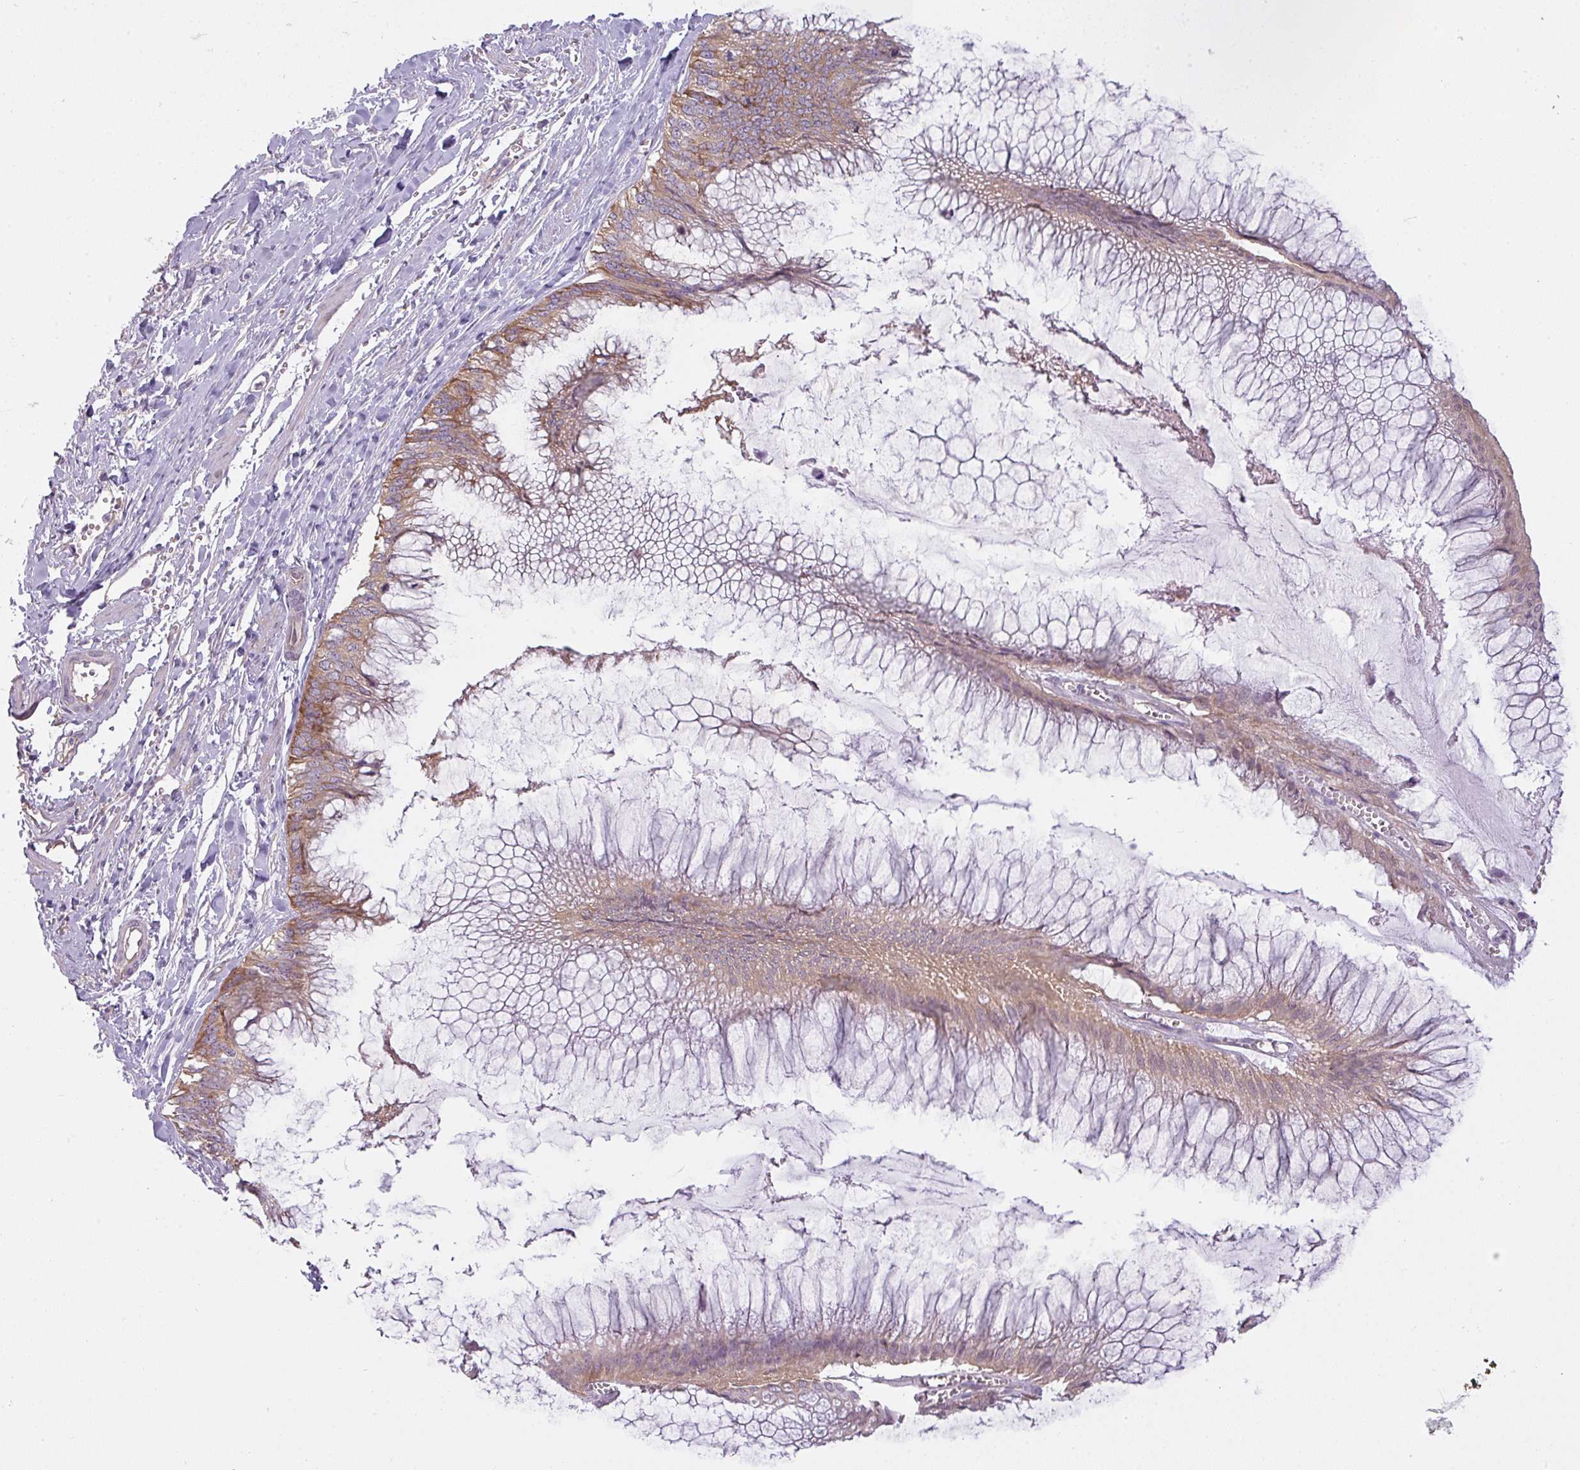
{"staining": {"intensity": "moderate", "quantity": ">75%", "location": "cytoplasmic/membranous"}, "tissue": "ovarian cancer", "cell_type": "Tumor cells", "image_type": "cancer", "snomed": [{"axis": "morphology", "description": "Cystadenocarcinoma, mucinous, NOS"}, {"axis": "topography", "description": "Ovary"}], "caption": "An immunohistochemistry micrograph of neoplastic tissue is shown. Protein staining in brown shows moderate cytoplasmic/membranous positivity in ovarian mucinous cystadenocarcinoma within tumor cells.", "gene": "CAMK2B", "patient": {"sex": "female", "age": 44}}